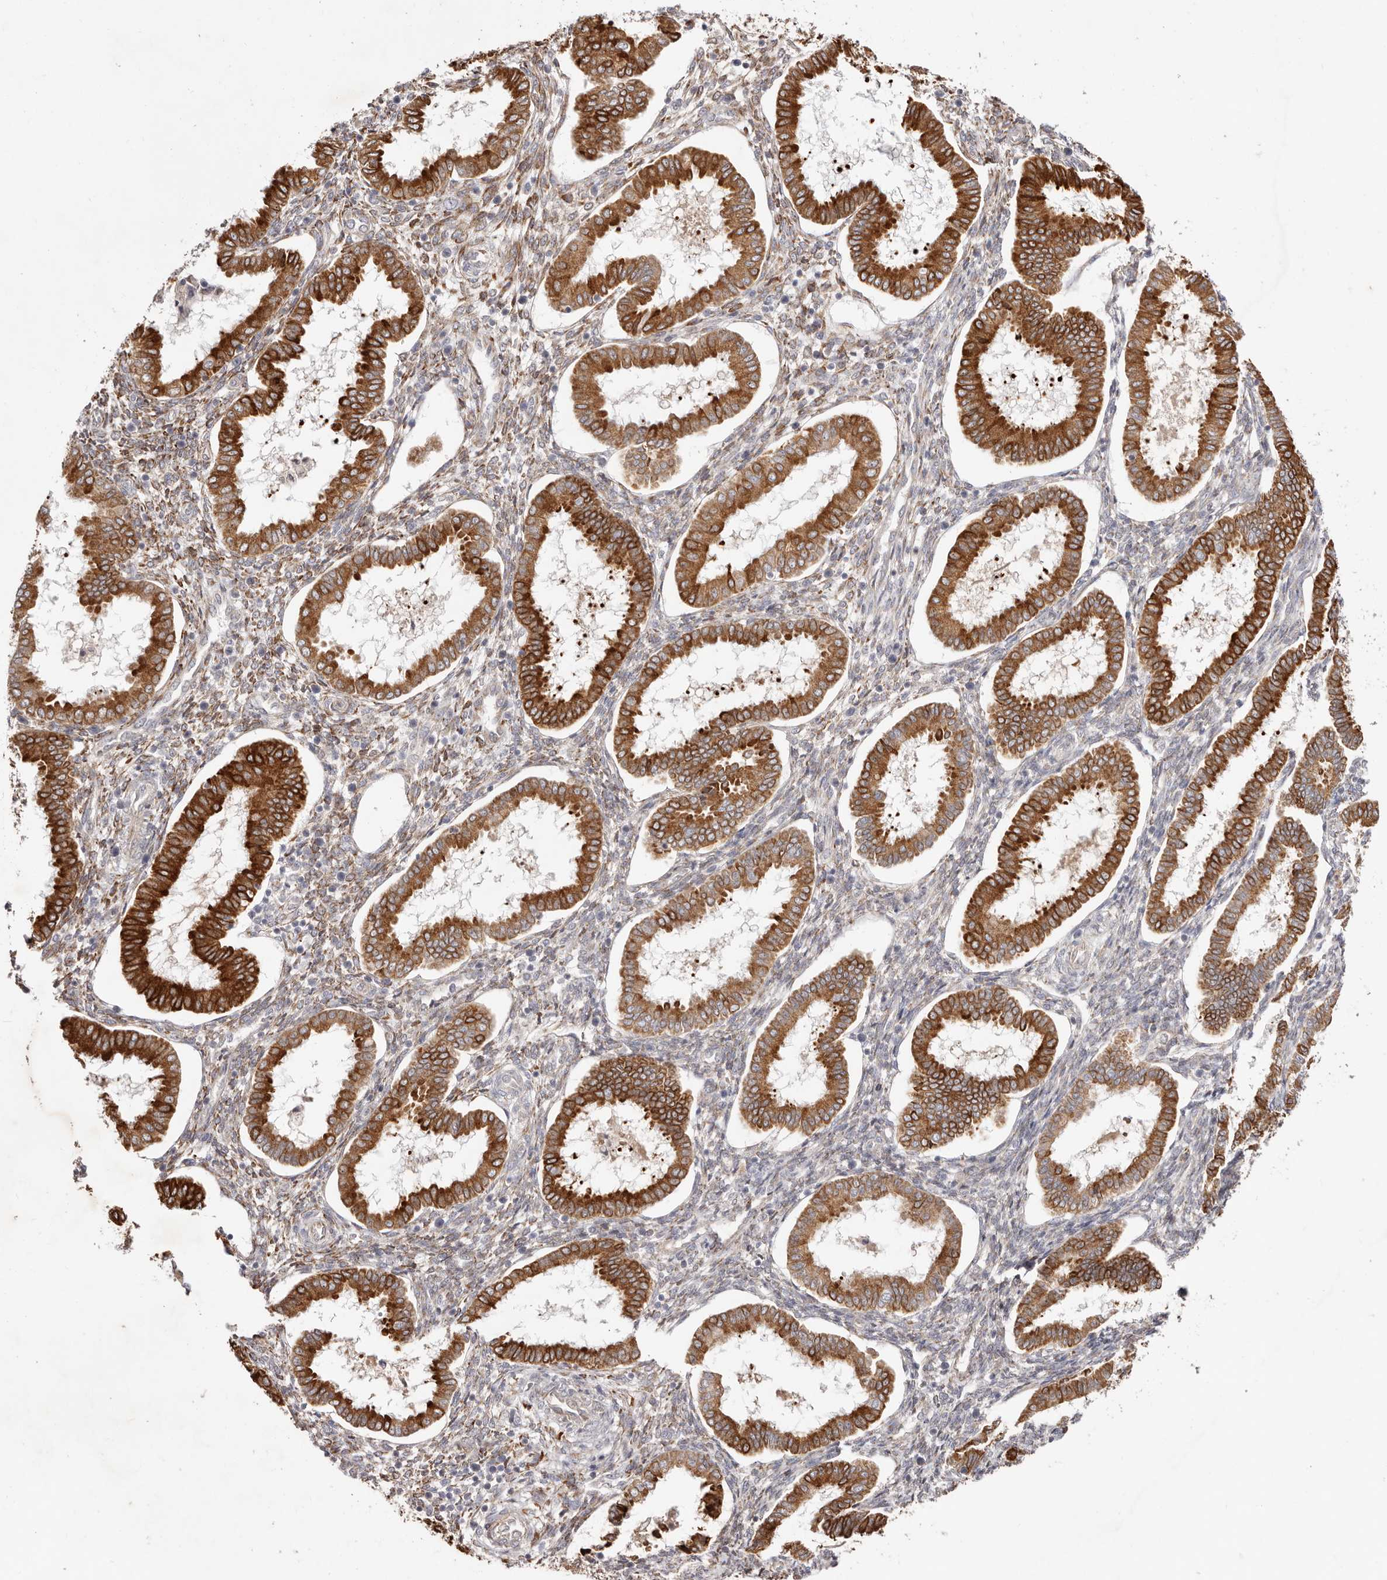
{"staining": {"intensity": "moderate", "quantity": "25%-75%", "location": "cytoplasmic/membranous"}, "tissue": "endometrium", "cell_type": "Cells in endometrial stroma", "image_type": "normal", "snomed": [{"axis": "morphology", "description": "Normal tissue, NOS"}, {"axis": "topography", "description": "Endometrium"}], "caption": "Immunohistochemistry of normal endometrium shows medium levels of moderate cytoplasmic/membranous expression in about 25%-75% of cells in endometrial stroma. The protein is stained brown, and the nuclei are stained in blue (DAB (3,3'-diaminobenzidine) IHC with brightfield microscopy, high magnification).", "gene": "BCL2L15", "patient": {"sex": "female", "age": 24}}